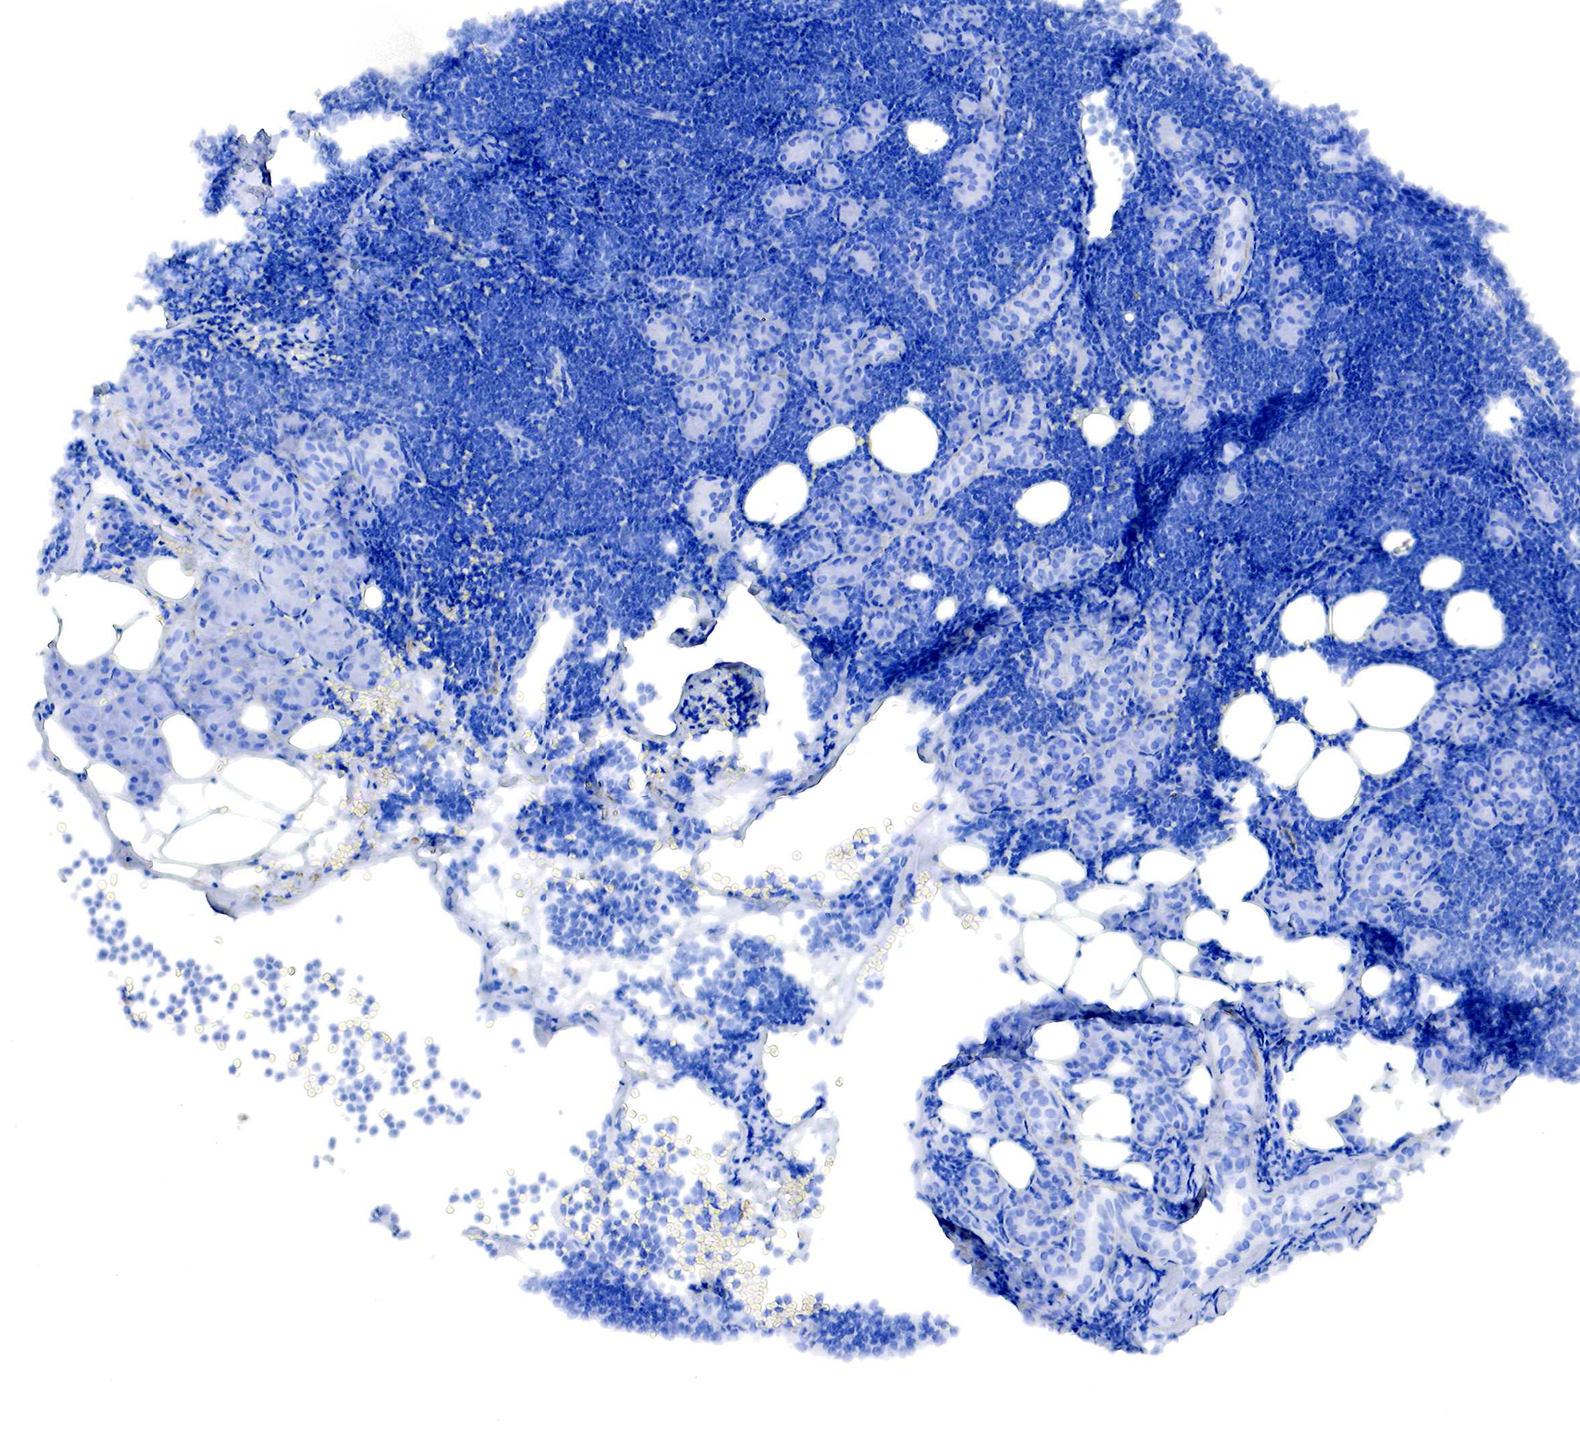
{"staining": {"intensity": "negative", "quantity": "none", "location": "none"}, "tissue": "lymphoma", "cell_type": "Tumor cells", "image_type": "cancer", "snomed": [{"axis": "morphology", "description": "Malignant lymphoma, non-Hodgkin's type, Low grade"}, {"axis": "topography", "description": "Lymph node"}], "caption": "Immunohistochemical staining of lymphoma demonstrates no significant expression in tumor cells.", "gene": "TPM1", "patient": {"sex": "male", "age": 57}}